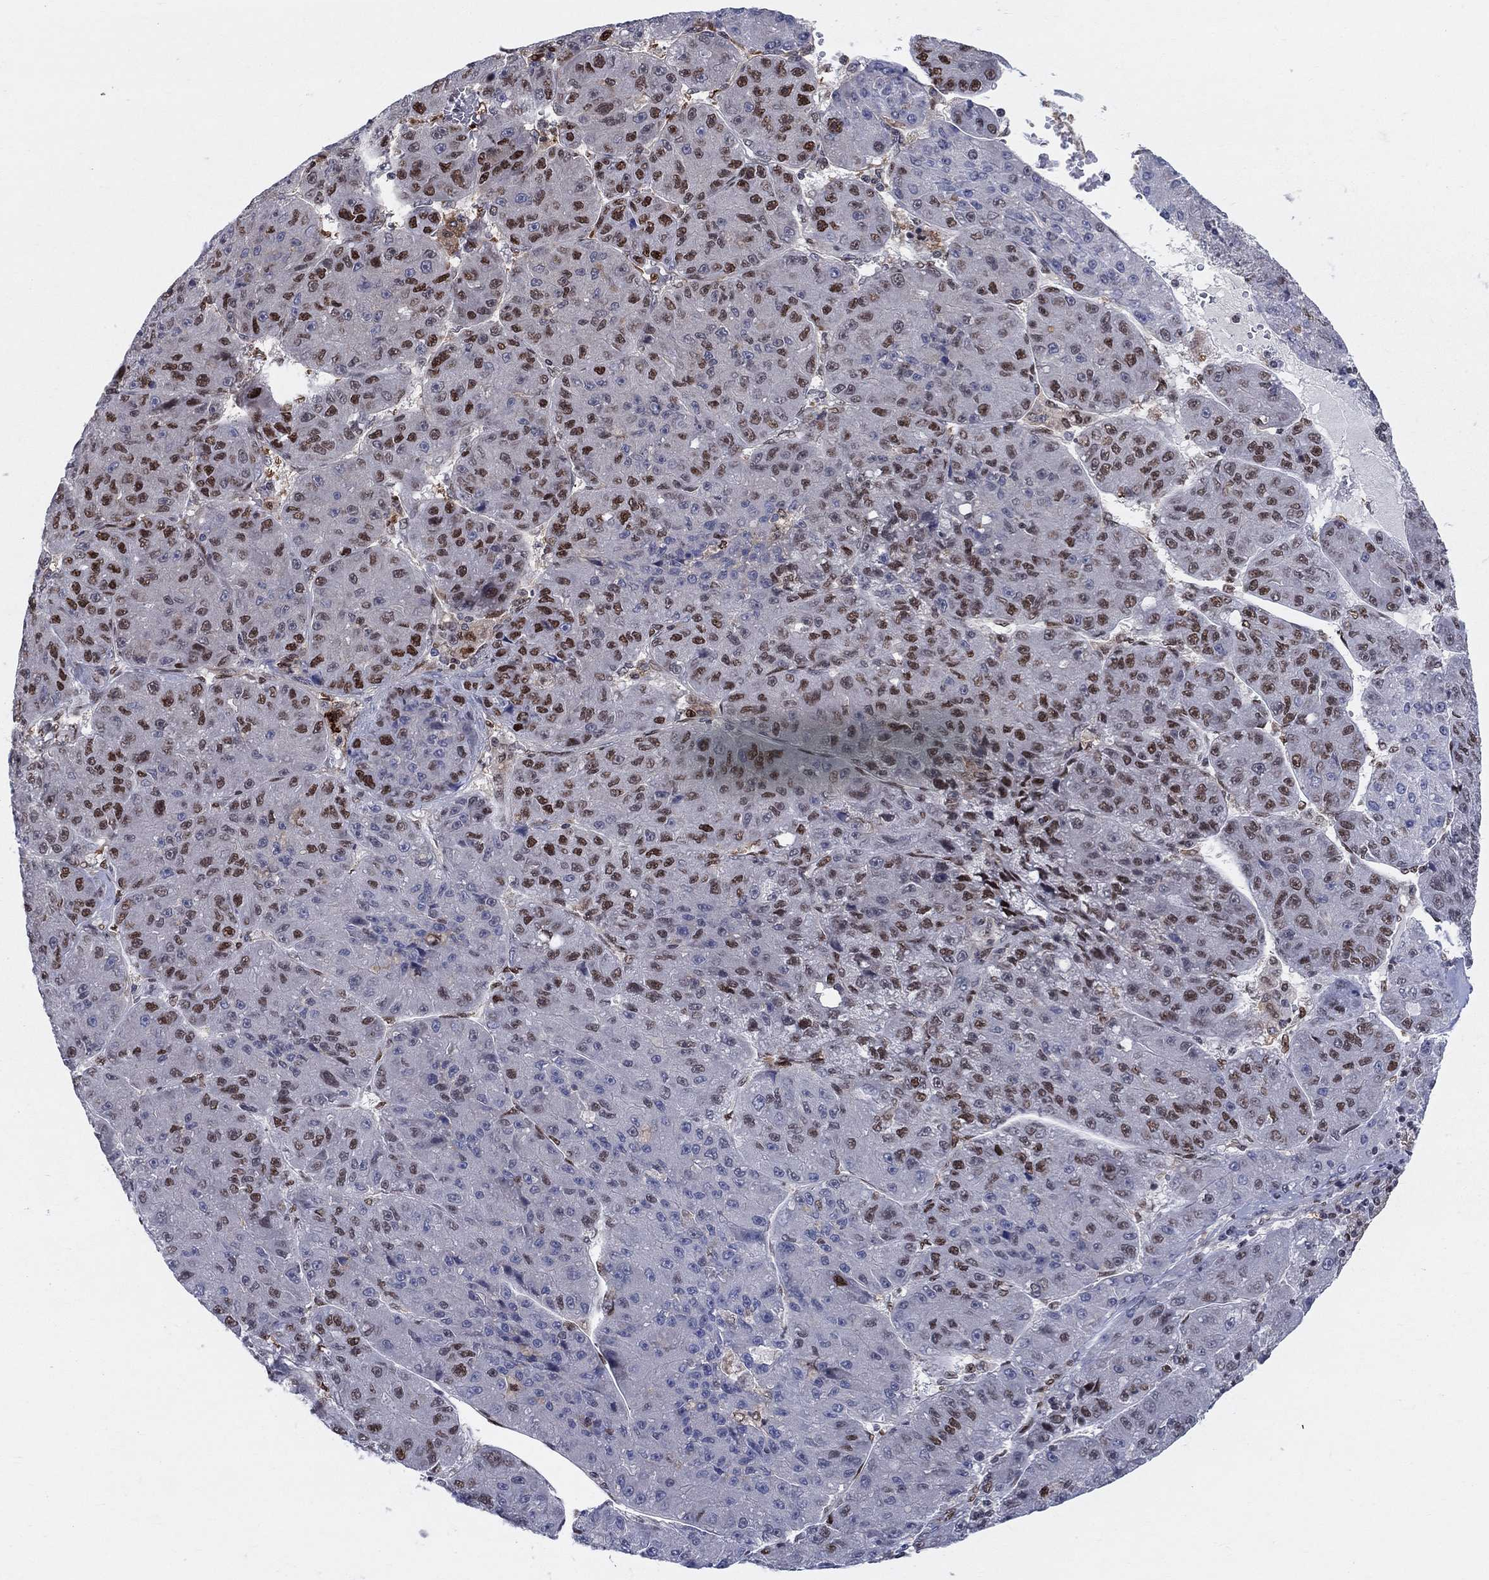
{"staining": {"intensity": "strong", "quantity": "<25%", "location": "nuclear"}, "tissue": "liver cancer", "cell_type": "Tumor cells", "image_type": "cancer", "snomed": [{"axis": "morphology", "description": "Carcinoma, Hepatocellular, NOS"}, {"axis": "topography", "description": "Liver"}], "caption": "Liver cancer (hepatocellular carcinoma) tissue displays strong nuclear staining in about <25% of tumor cells, visualized by immunohistochemistry.", "gene": "ZNHIT3", "patient": {"sex": "male", "age": 67}}